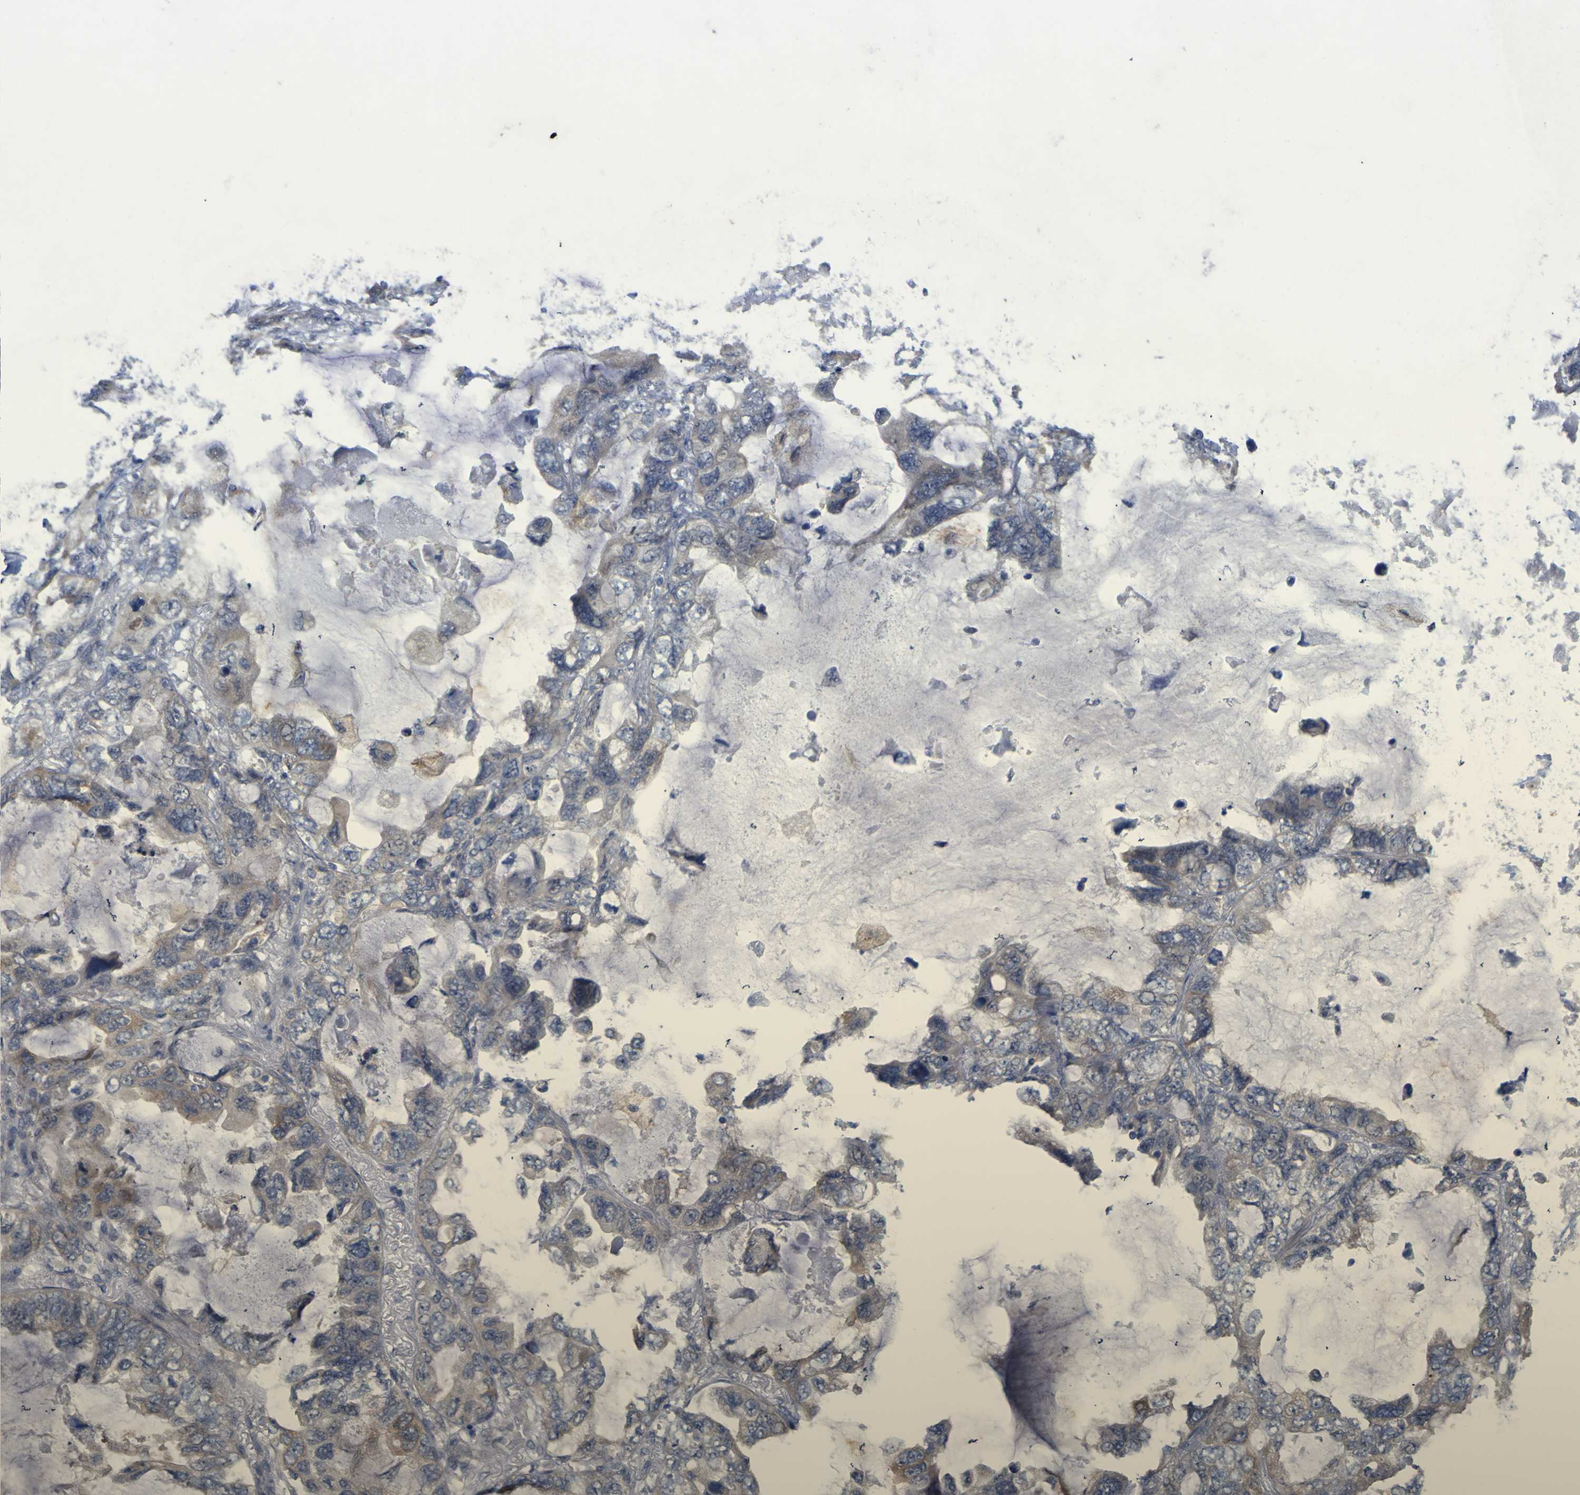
{"staining": {"intensity": "weak", "quantity": "<25%", "location": "cytoplasmic/membranous"}, "tissue": "lung cancer", "cell_type": "Tumor cells", "image_type": "cancer", "snomed": [{"axis": "morphology", "description": "Squamous cell carcinoma, NOS"}, {"axis": "topography", "description": "Lung"}], "caption": "IHC photomicrograph of neoplastic tissue: human lung cancer (squamous cell carcinoma) stained with DAB demonstrates no significant protein positivity in tumor cells.", "gene": "TNFRSF11A", "patient": {"sex": "female", "age": 73}}